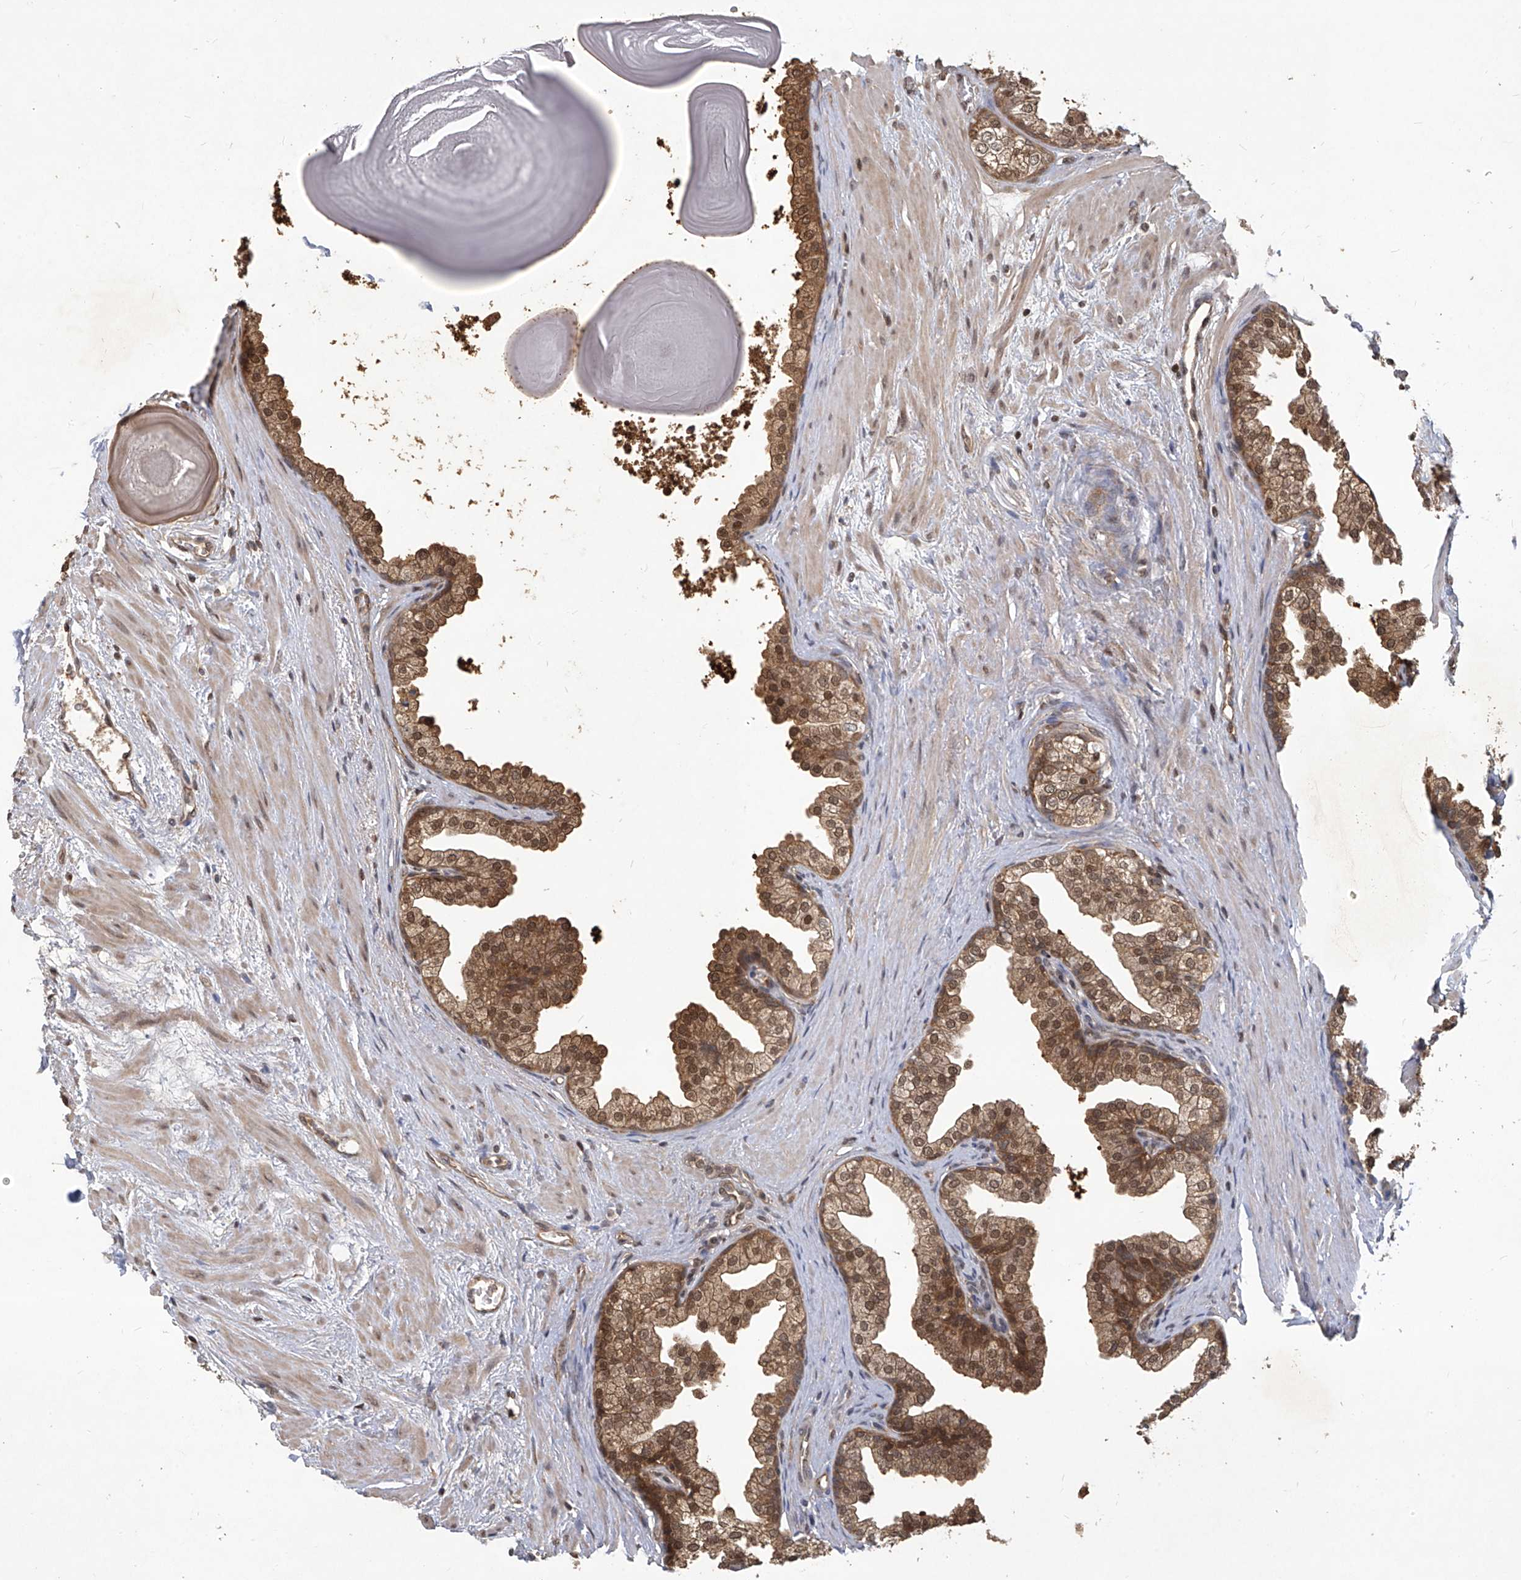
{"staining": {"intensity": "moderate", "quantity": ">75%", "location": "cytoplasmic/membranous,nuclear"}, "tissue": "prostate", "cell_type": "Glandular cells", "image_type": "normal", "snomed": [{"axis": "morphology", "description": "Normal tissue, NOS"}, {"axis": "topography", "description": "Prostate"}], "caption": "An immunohistochemistry histopathology image of unremarkable tissue is shown. Protein staining in brown highlights moderate cytoplasmic/membranous,nuclear positivity in prostate within glandular cells. Using DAB (brown) and hematoxylin (blue) stains, captured at high magnification using brightfield microscopy.", "gene": "PSMB1", "patient": {"sex": "male", "age": 48}}